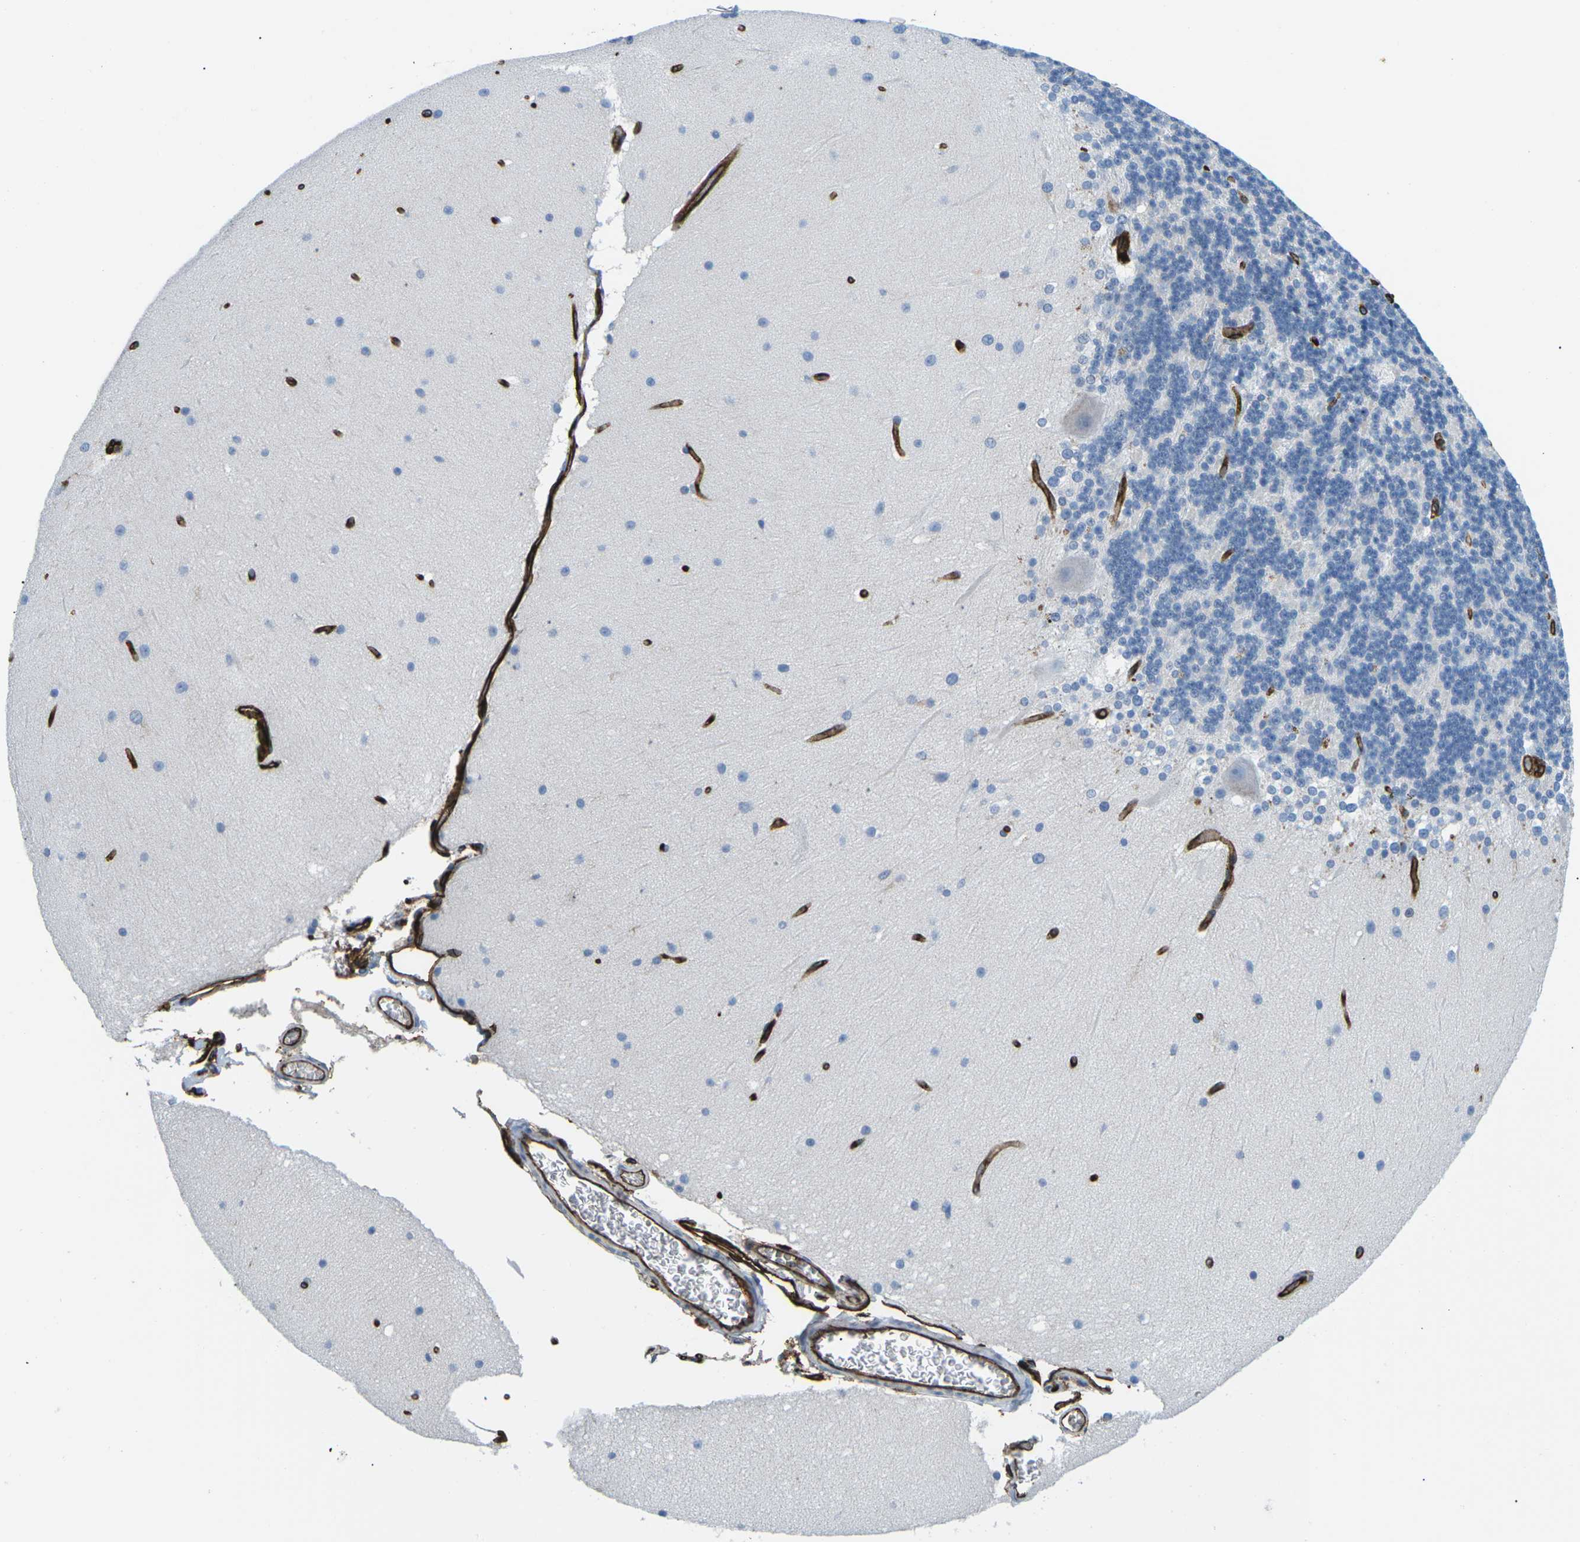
{"staining": {"intensity": "negative", "quantity": "none", "location": "none"}, "tissue": "cerebellum", "cell_type": "Cells in granular layer", "image_type": "normal", "snomed": [{"axis": "morphology", "description": "Normal tissue, NOS"}, {"axis": "topography", "description": "Cerebellum"}], "caption": "Cerebellum was stained to show a protein in brown. There is no significant staining in cells in granular layer. (Brightfield microscopy of DAB immunohistochemistry at high magnification).", "gene": "HLA", "patient": {"sex": "female", "age": 19}}